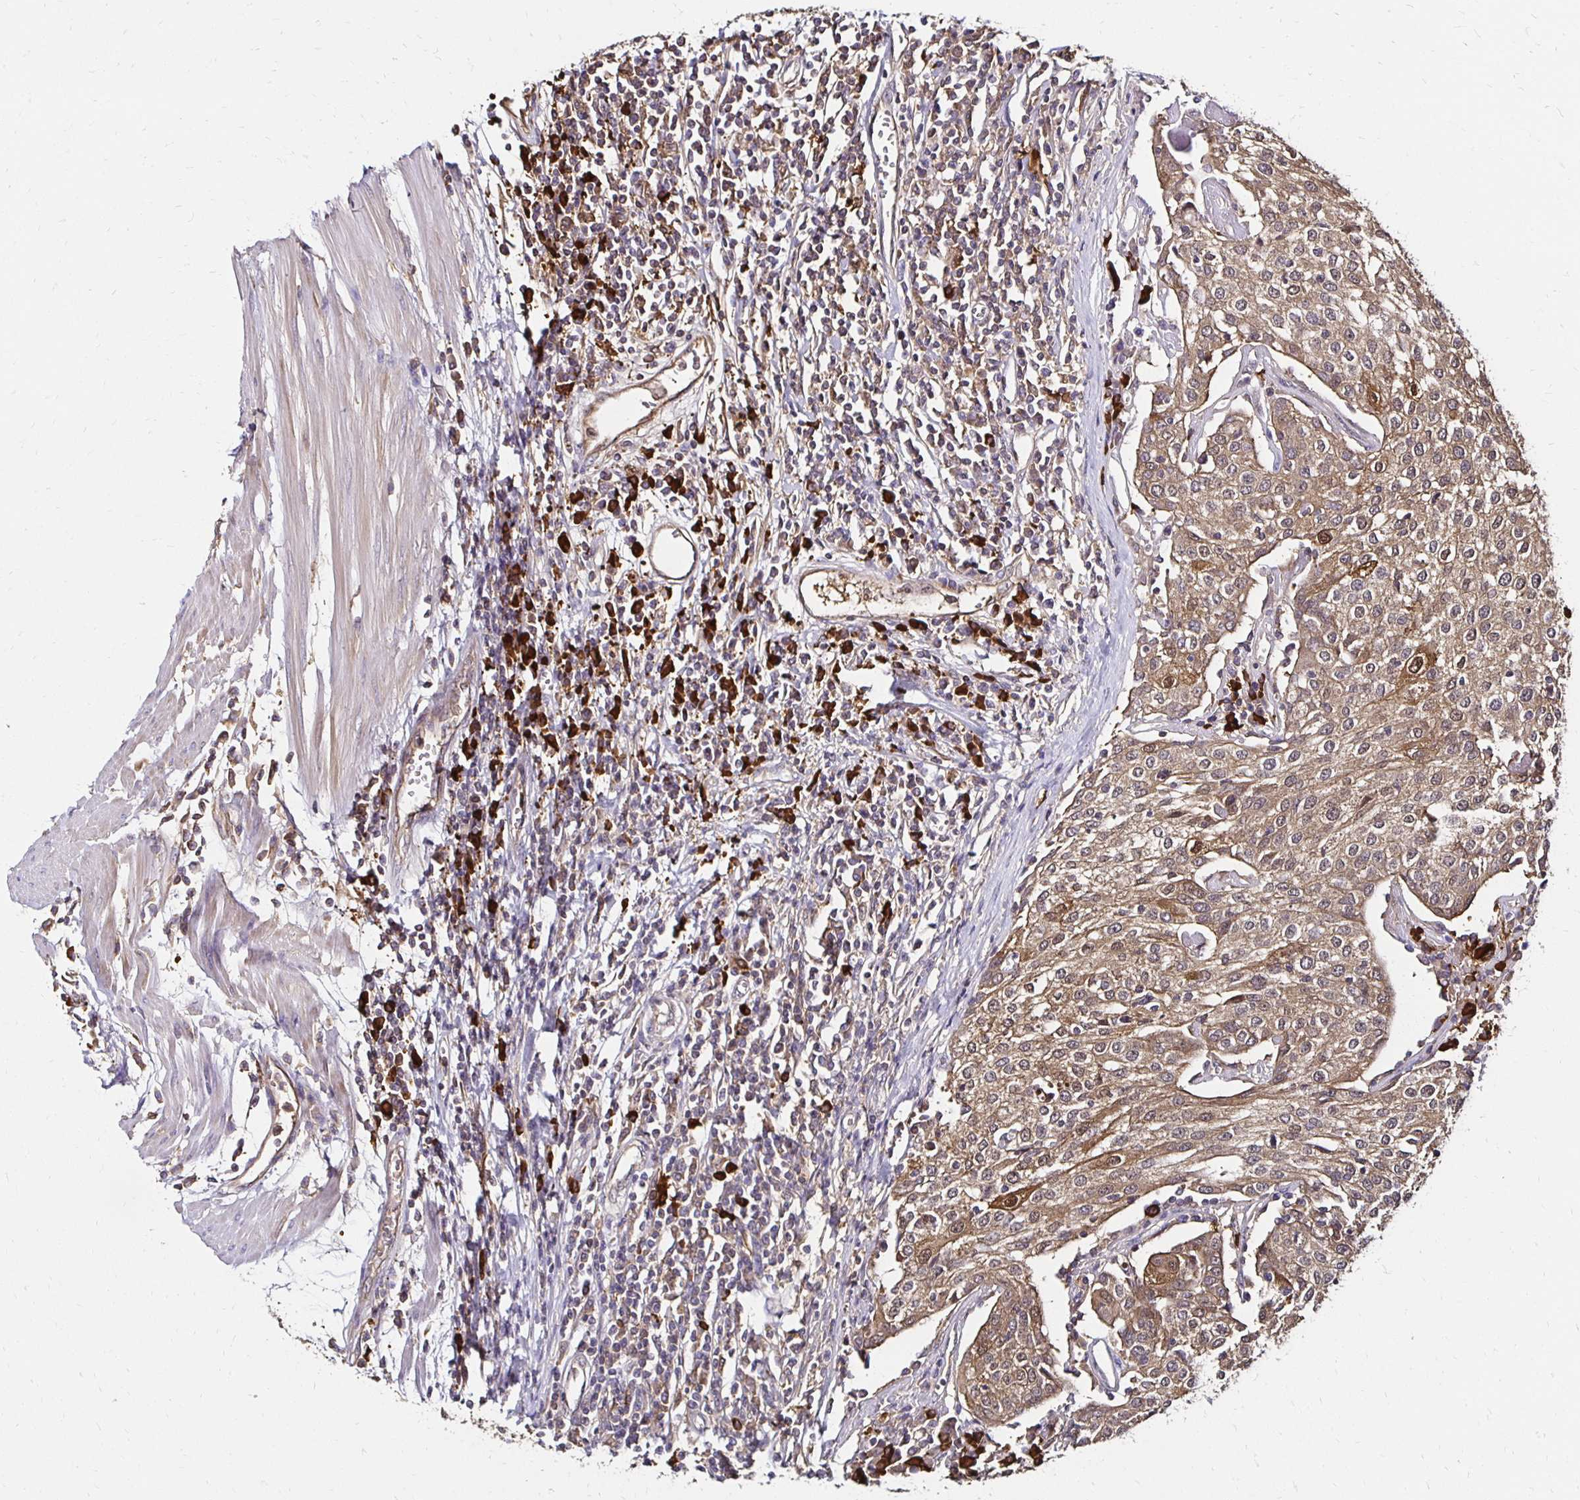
{"staining": {"intensity": "moderate", "quantity": ">75%", "location": "cytoplasmic/membranous"}, "tissue": "urothelial cancer", "cell_type": "Tumor cells", "image_type": "cancer", "snomed": [{"axis": "morphology", "description": "Urothelial carcinoma, High grade"}, {"axis": "topography", "description": "Urinary bladder"}], "caption": "Urothelial cancer was stained to show a protein in brown. There is medium levels of moderate cytoplasmic/membranous staining in about >75% of tumor cells.", "gene": "TXN", "patient": {"sex": "female", "age": 85}}